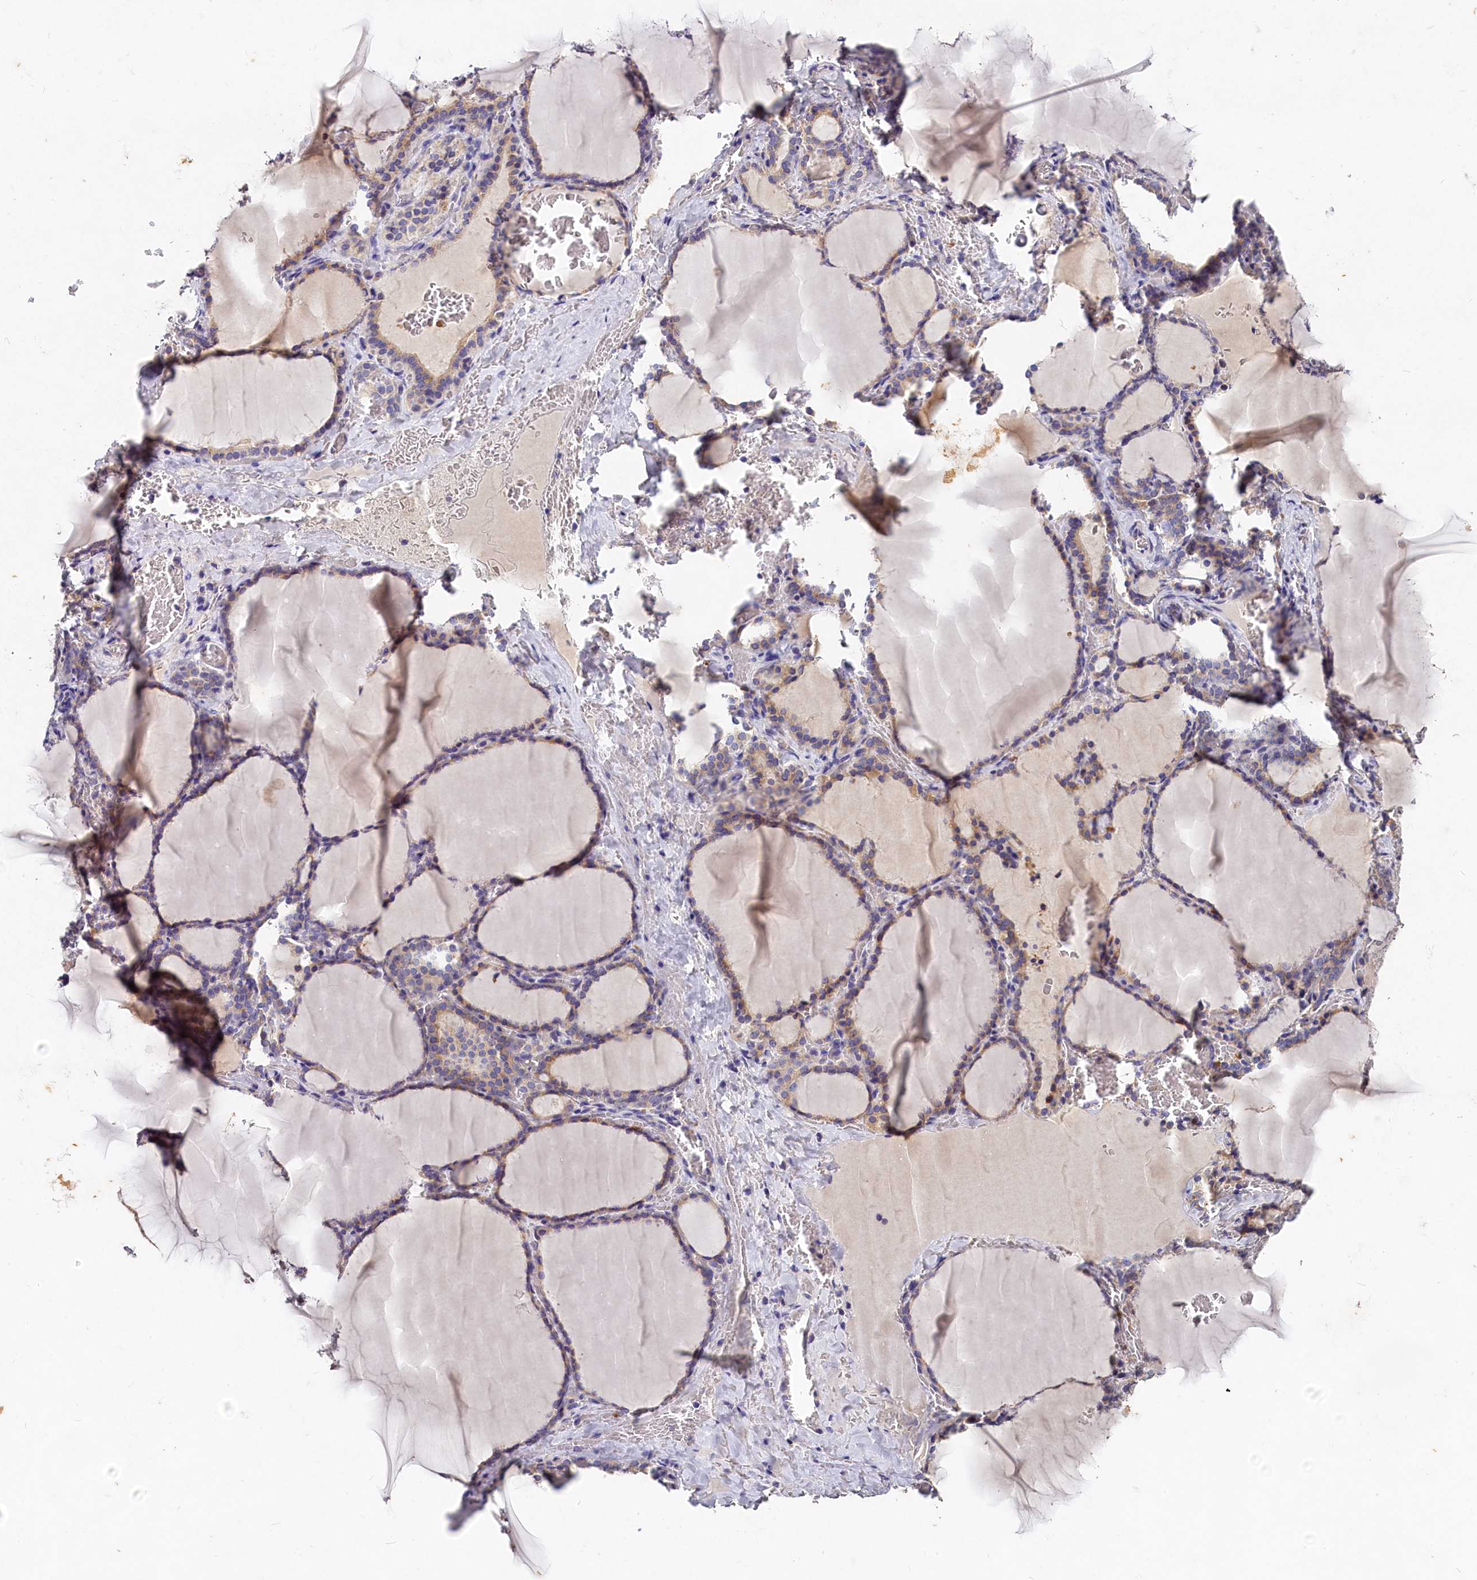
{"staining": {"intensity": "moderate", "quantity": "25%-75%", "location": "cytoplasmic/membranous"}, "tissue": "thyroid gland", "cell_type": "Glandular cells", "image_type": "normal", "snomed": [{"axis": "morphology", "description": "Normal tissue, NOS"}, {"axis": "topography", "description": "Thyroid gland"}], "caption": "About 25%-75% of glandular cells in normal thyroid gland demonstrate moderate cytoplasmic/membranous protein expression as visualized by brown immunohistochemical staining.", "gene": "ST7L", "patient": {"sex": "female", "age": 39}}